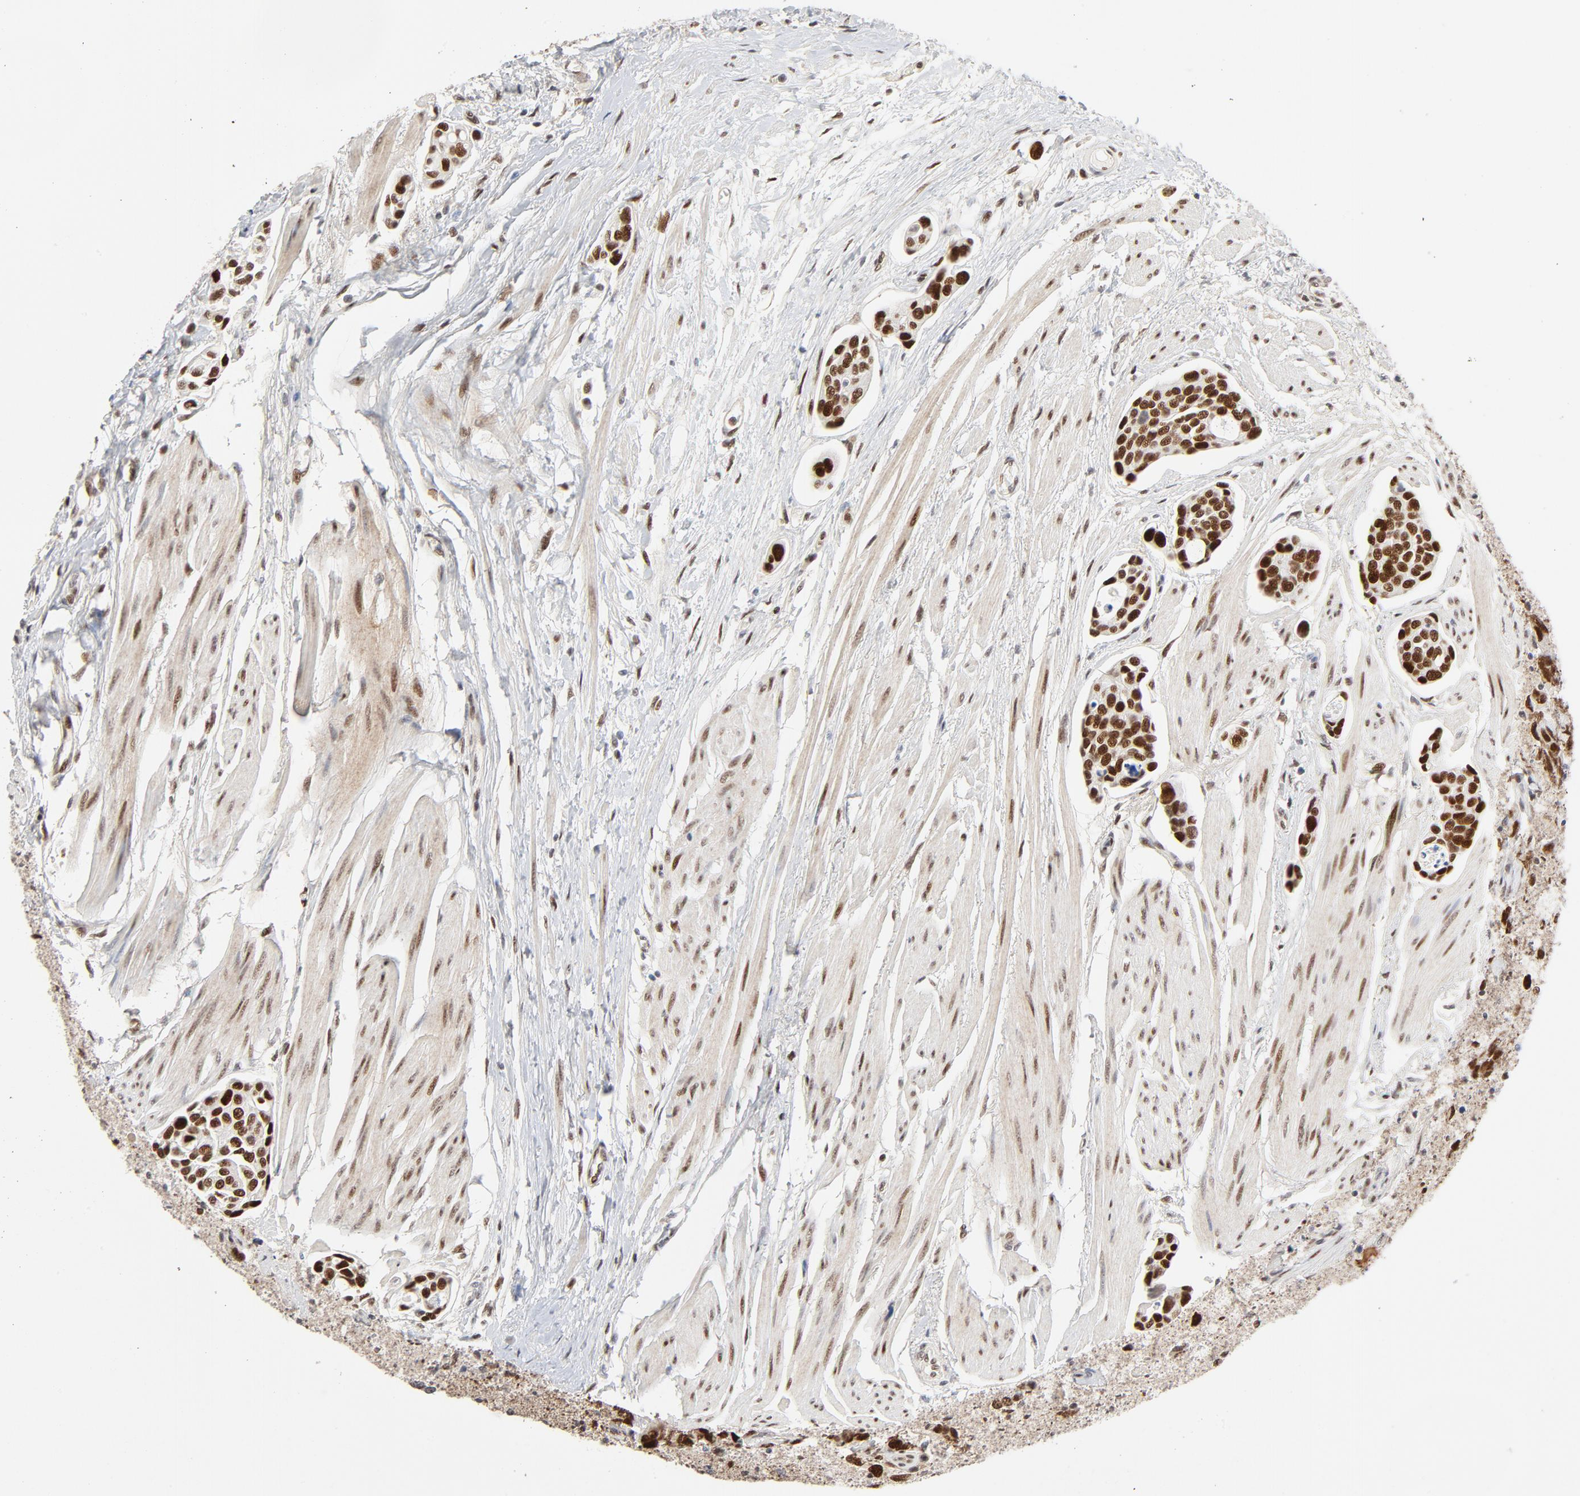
{"staining": {"intensity": "strong", "quantity": ">75%", "location": "nuclear"}, "tissue": "urothelial cancer", "cell_type": "Tumor cells", "image_type": "cancer", "snomed": [{"axis": "morphology", "description": "Urothelial carcinoma, High grade"}, {"axis": "topography", "description": "Urinary bladder"}], "caption": "The histopathology image exhibits staining of high-grade urothelial carcinoma, revealing strong nuclear protein staining (brown color) within tumor cells.", "gene": "GTF2I", "patient": {"sex": "male", "age": 78}}